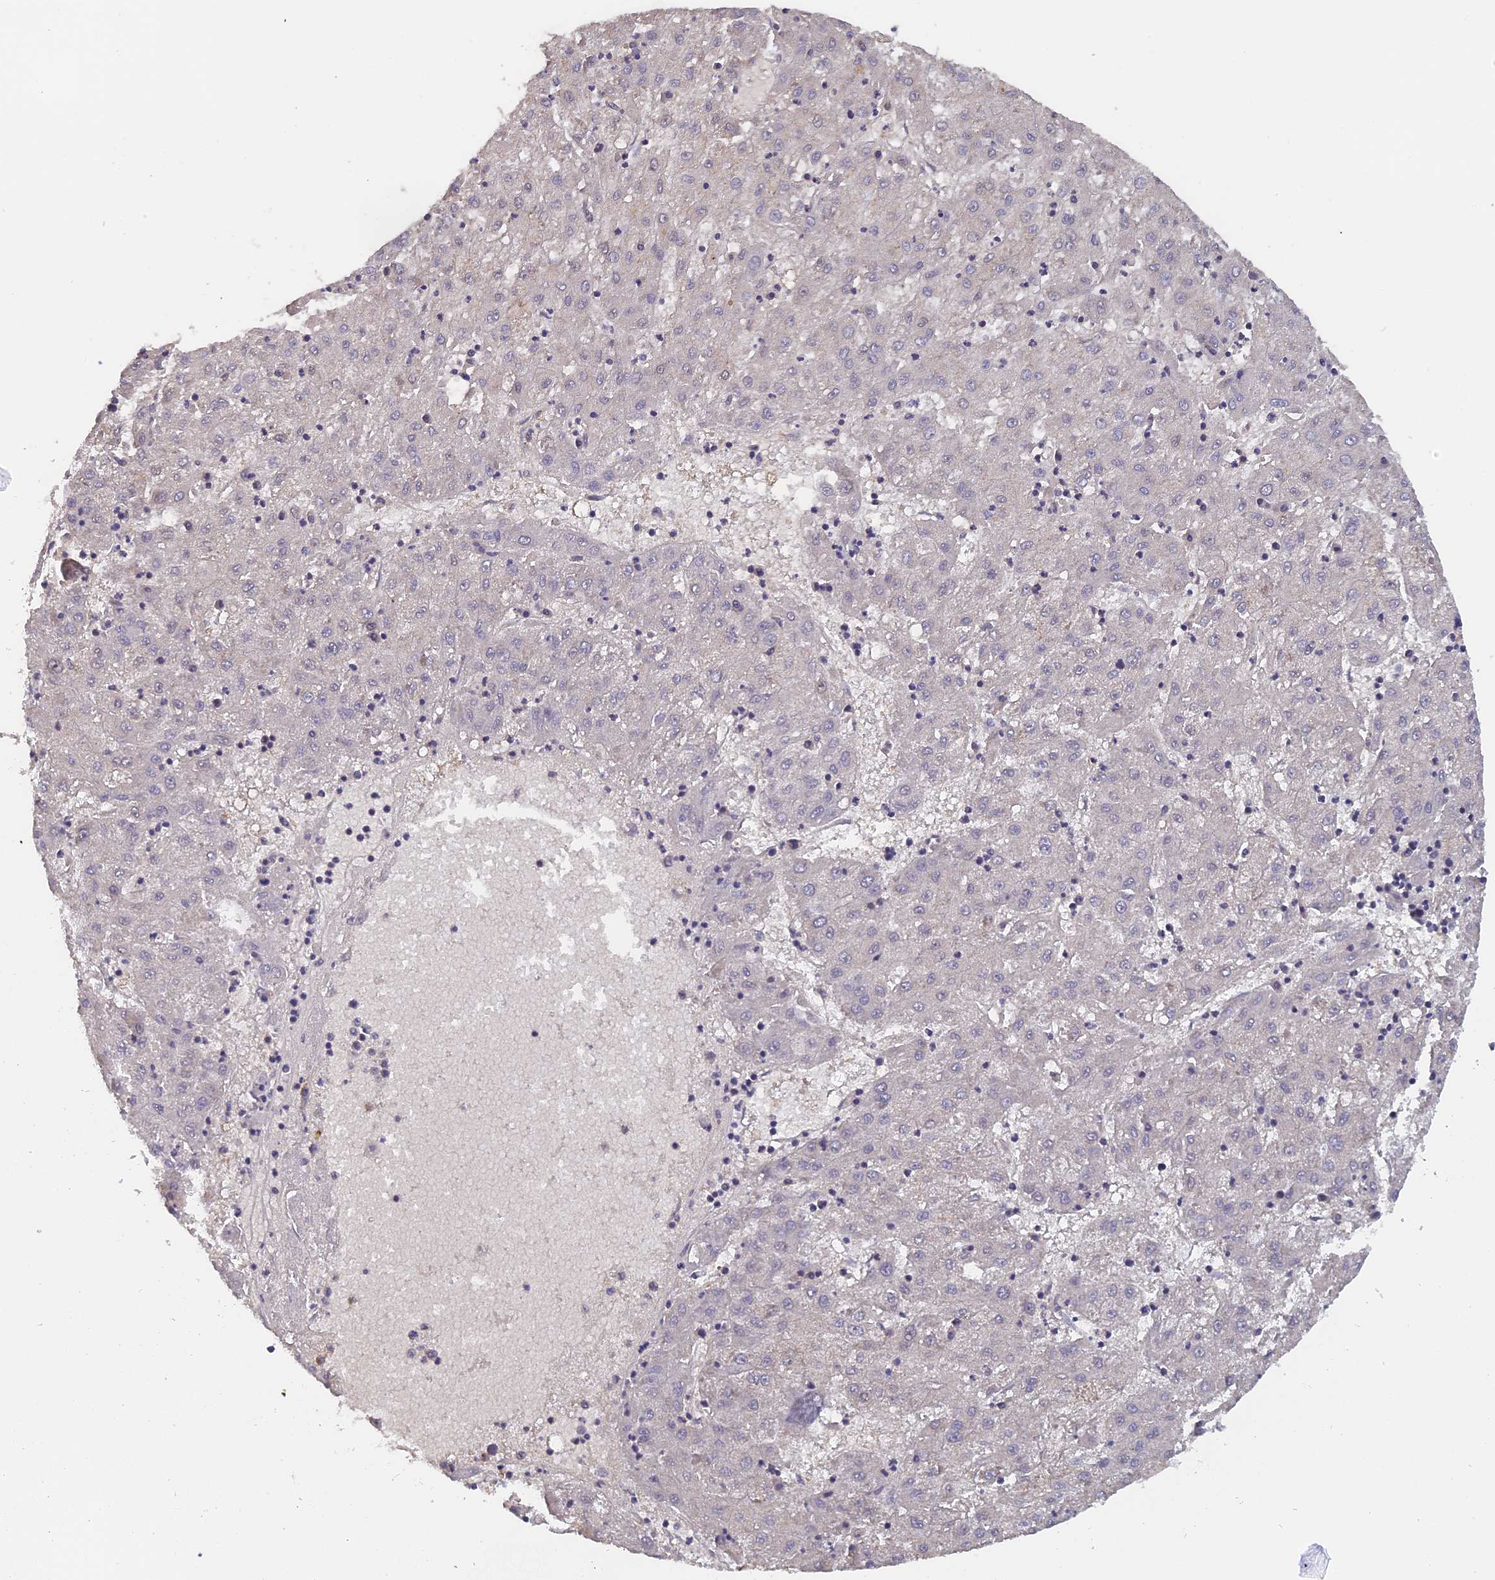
{"staining": {"intensity": "negative", "quantity": "none", "location": "none"}, "tissue": "liver cancer", "cell_type": "Tumor cells", "image_type": "cancer", "snomed": [{"axis": "morphology", "description": "Carcinoma, Hepatocellular, NOS"}, {"axis": "topography", "description": "Liver"}], "caption": "Immunohistochemistry (IHC) histopathology image of human liver hepatocellular carcinoma stained for a protein (brown), which exhibits no expression in tumor cells. The staining is performed using DAB brown chromogen with nuclei counter-stained in using hematoxylin.", "gene": "FAM98C", "patient": {"sex": "male", "age": 72}}